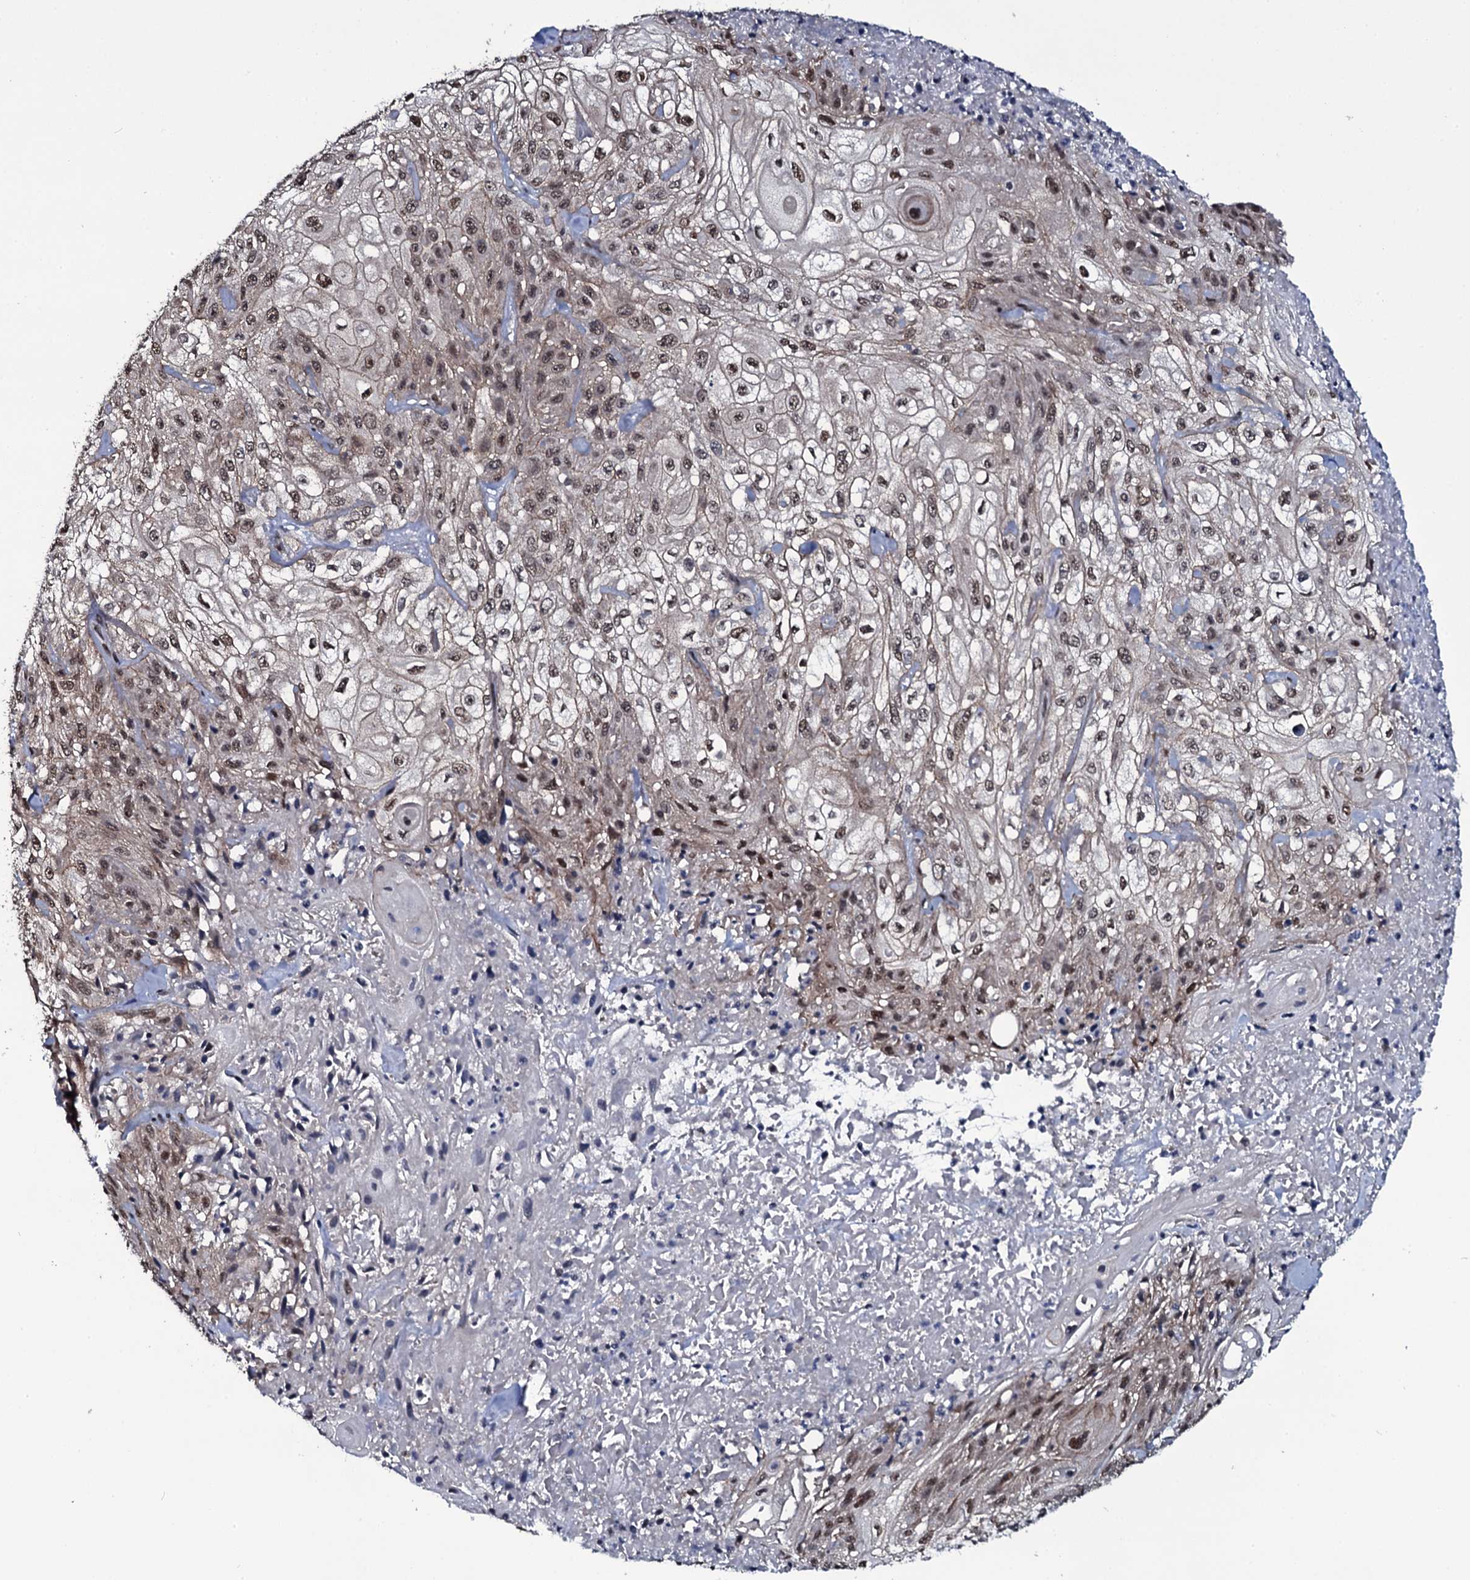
{"staining": {"intensity": "moderate", "quantity": ">75%", "location": "cytoplasmic/membranous,nuclear"}, "tissue": "skin cancer", "cell_type": "Tumor cells", "image_type": "cancer", "snomed": [{"axis": "morphology", "description": "Squamous cell carcinoma, NOS"}, {"axis": "morphology", "description": "Squamous cell carcinoma, metastatic, NOS"}, {"axis": "topography", "description": "Skin"}, {"axis": "topography", "description": "Lymph node"}], "caption": "IHC of skin metastatic squamous cell carcinoma displays medium levels of moderate cytoplasmic/membranous and nuclear staining in approximately >75% of tumor cells.", "gene": "SH2D4B", "patient": {"sex": "male", "age": 75}}